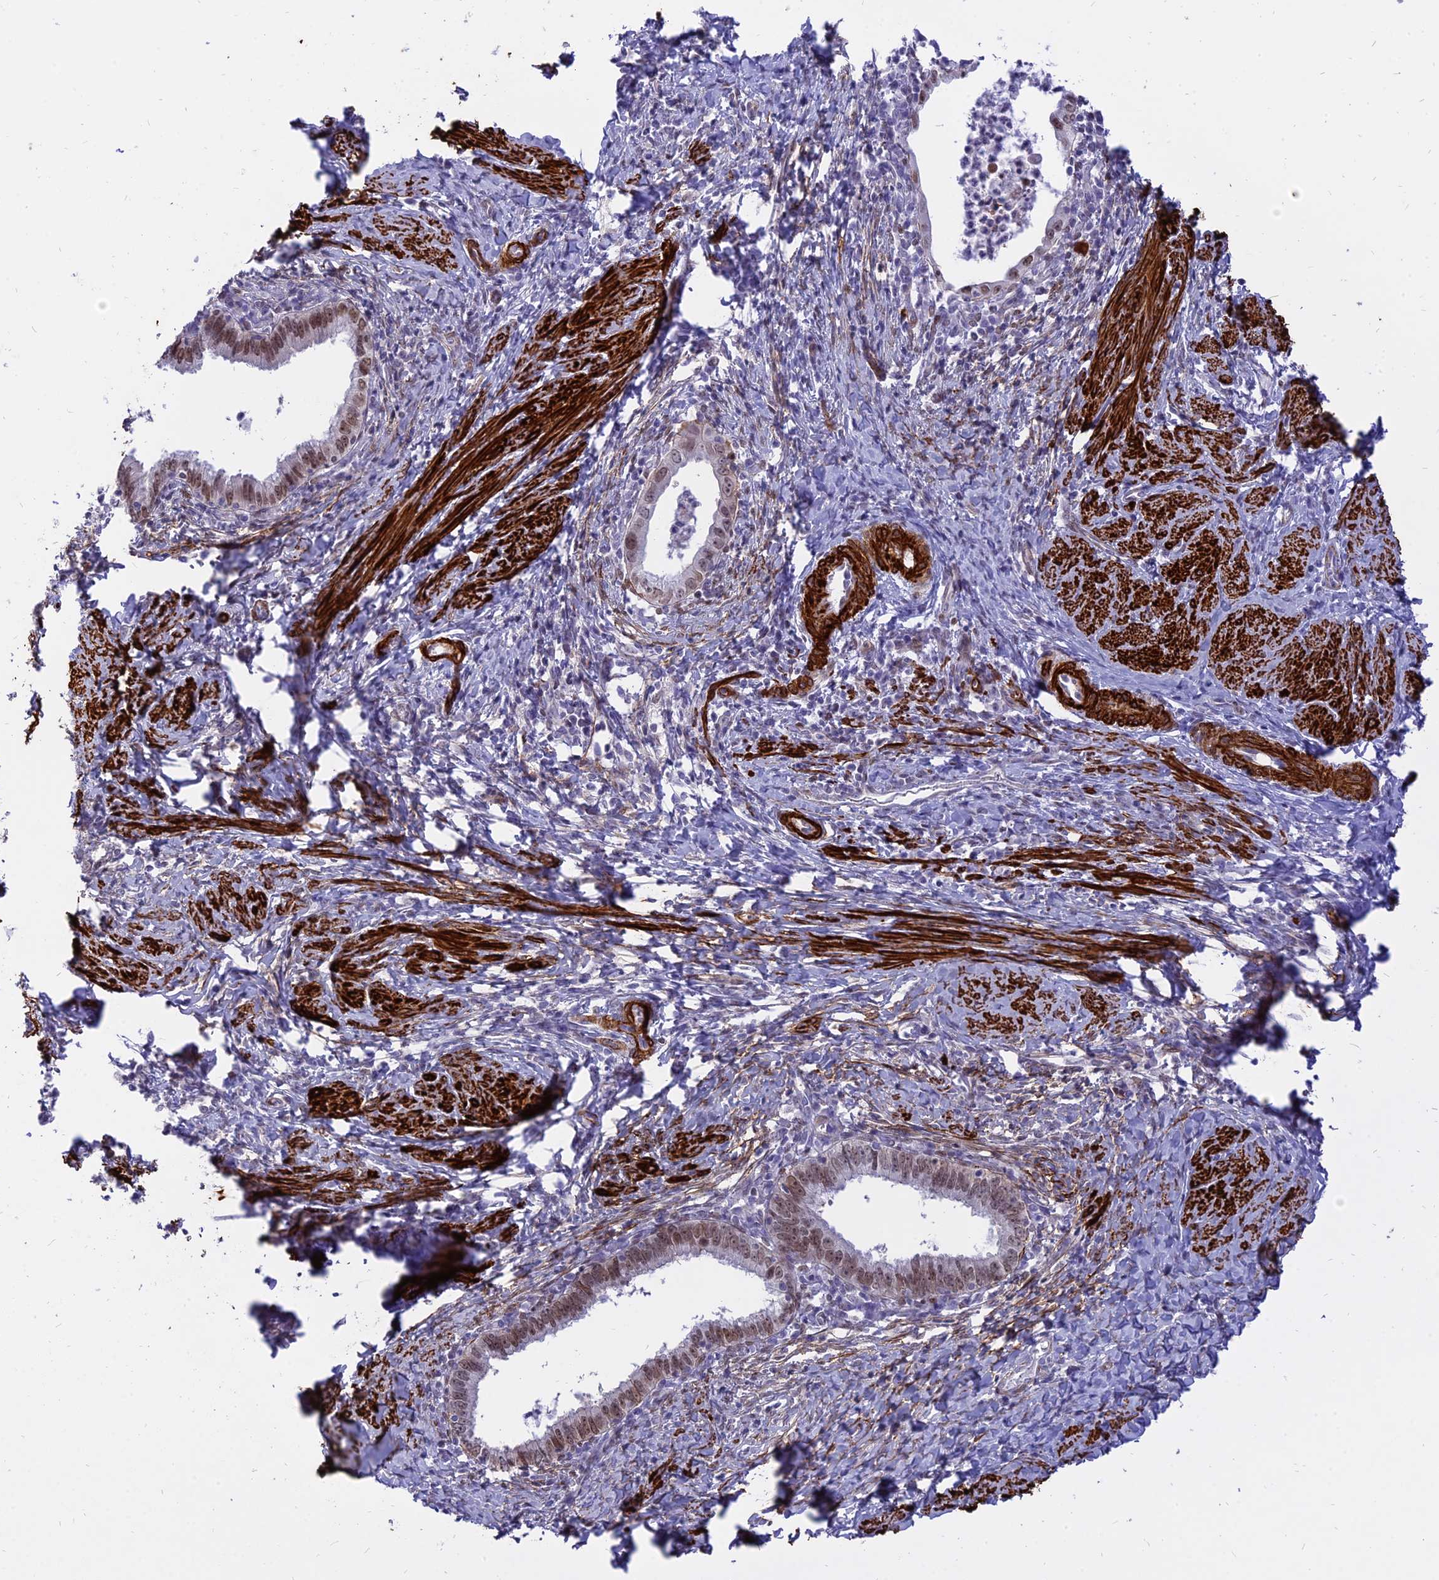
{"staining": {"intensity": "moderate", "quantity": ">75%", "location": "nuclear"}, "tissue": "cervical cancer", "cell_type": "Tumor cells", "image_type": "cancer", "snomed": [{"axis": "morphology", "description": "Adenocarcinoma, NOS"}, {"axis": "topography", "description": "Cervix"}], "caption": "Immunohistochemical staining of cervical adenocarcinoma shows medium levels of moderate nuclear positivity in approximately >75% of tumor cells.", "gene": "CENPV", "patient": {"sex": "female", "age": 36}}